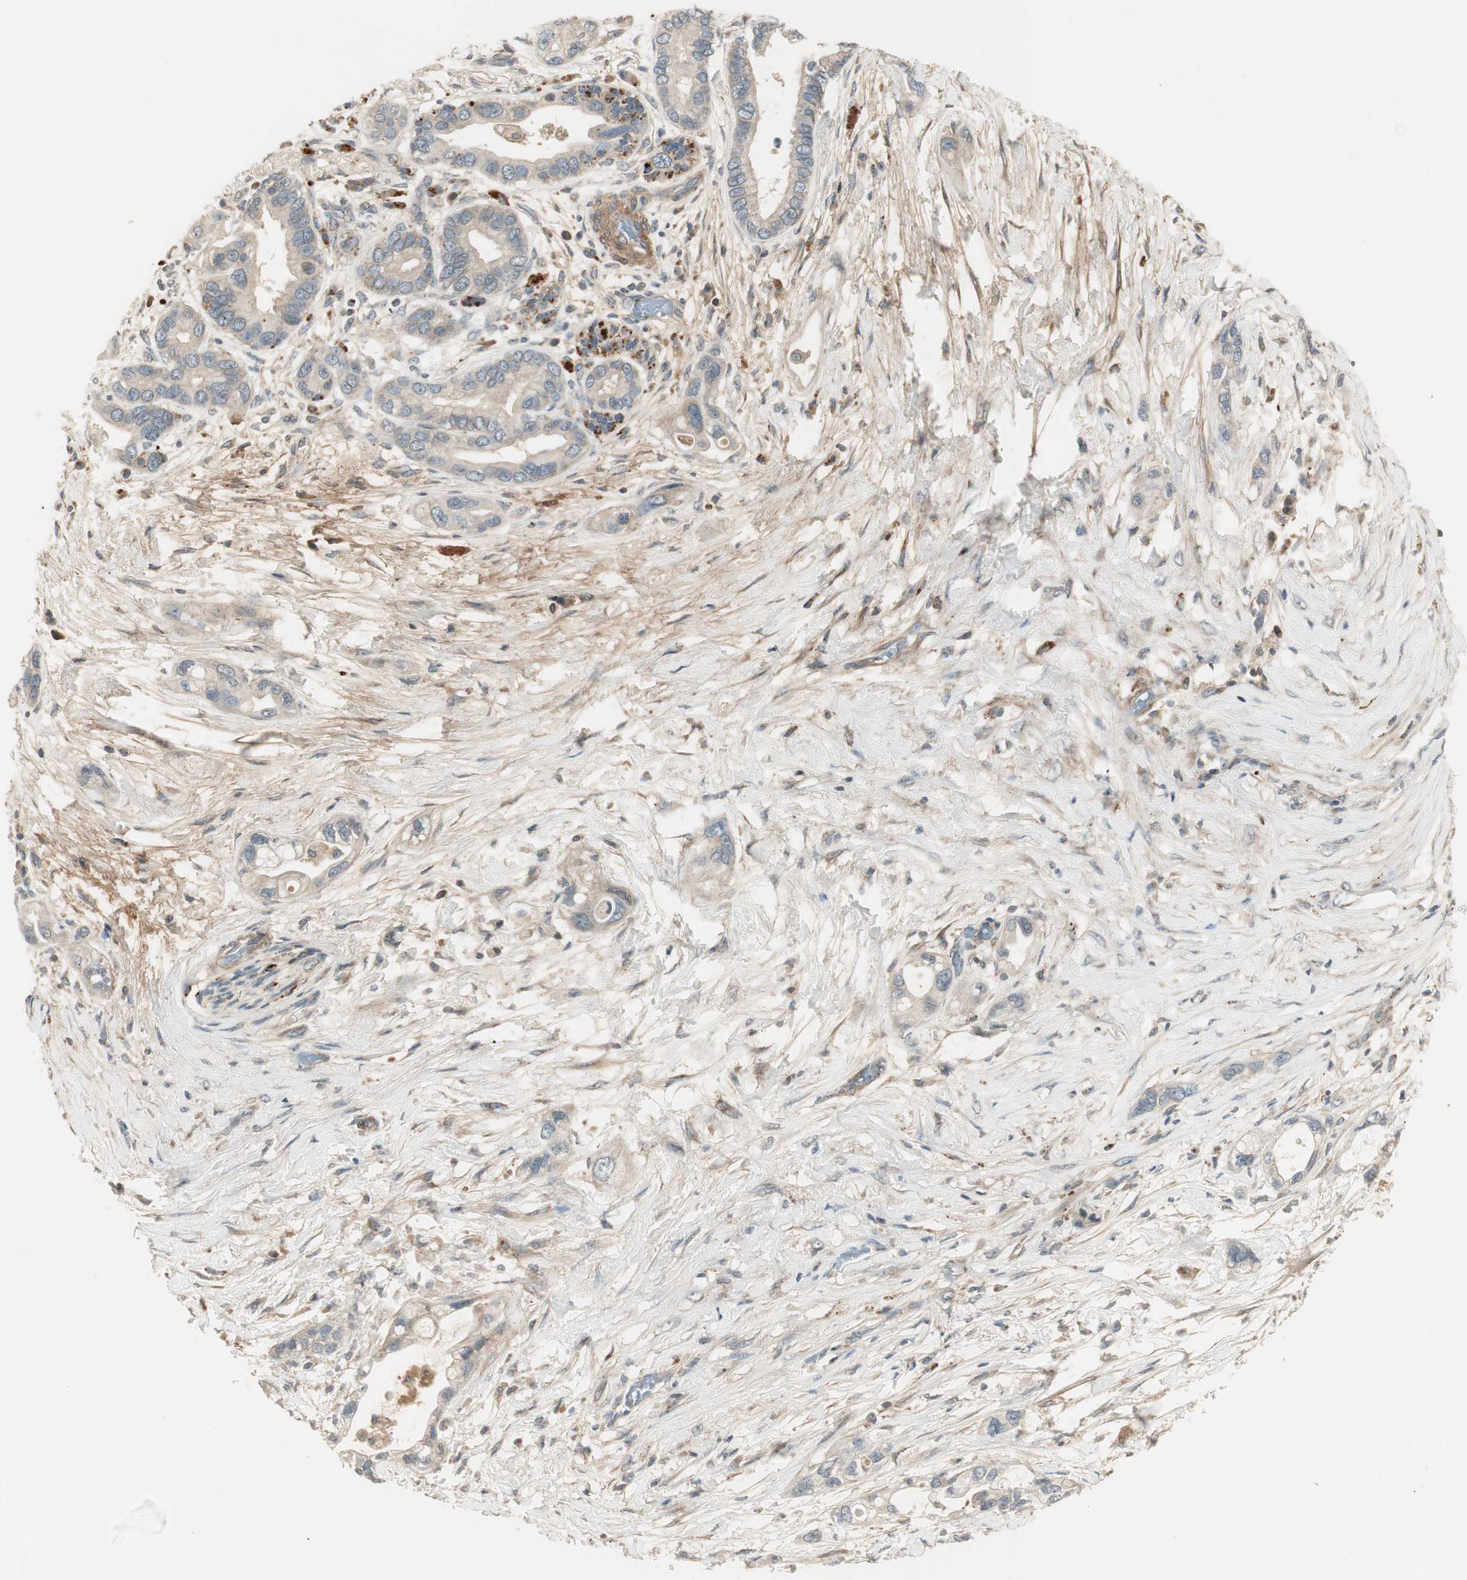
{"staining": {"intensity": "weak", "quantity": "<25%", "location": "cytoplasmic/membranous"}, "tissue": "pancreatic cancer", "cell_type": "Tumor cells", "image_type": "cancer", "snomed": [{"axis": "morphology", "description": "Adenocarcinoma, NOS"}, {"axis": "topography", "description": "Pancreas"}], "caption": "This is a image of immunohistochemistry (IHC) staining of pancreatic adenocarcinoma, which shows no expression in tumor cells.", "gene": "SFRP1", "patient": {"sex": "female", "age": 77}}